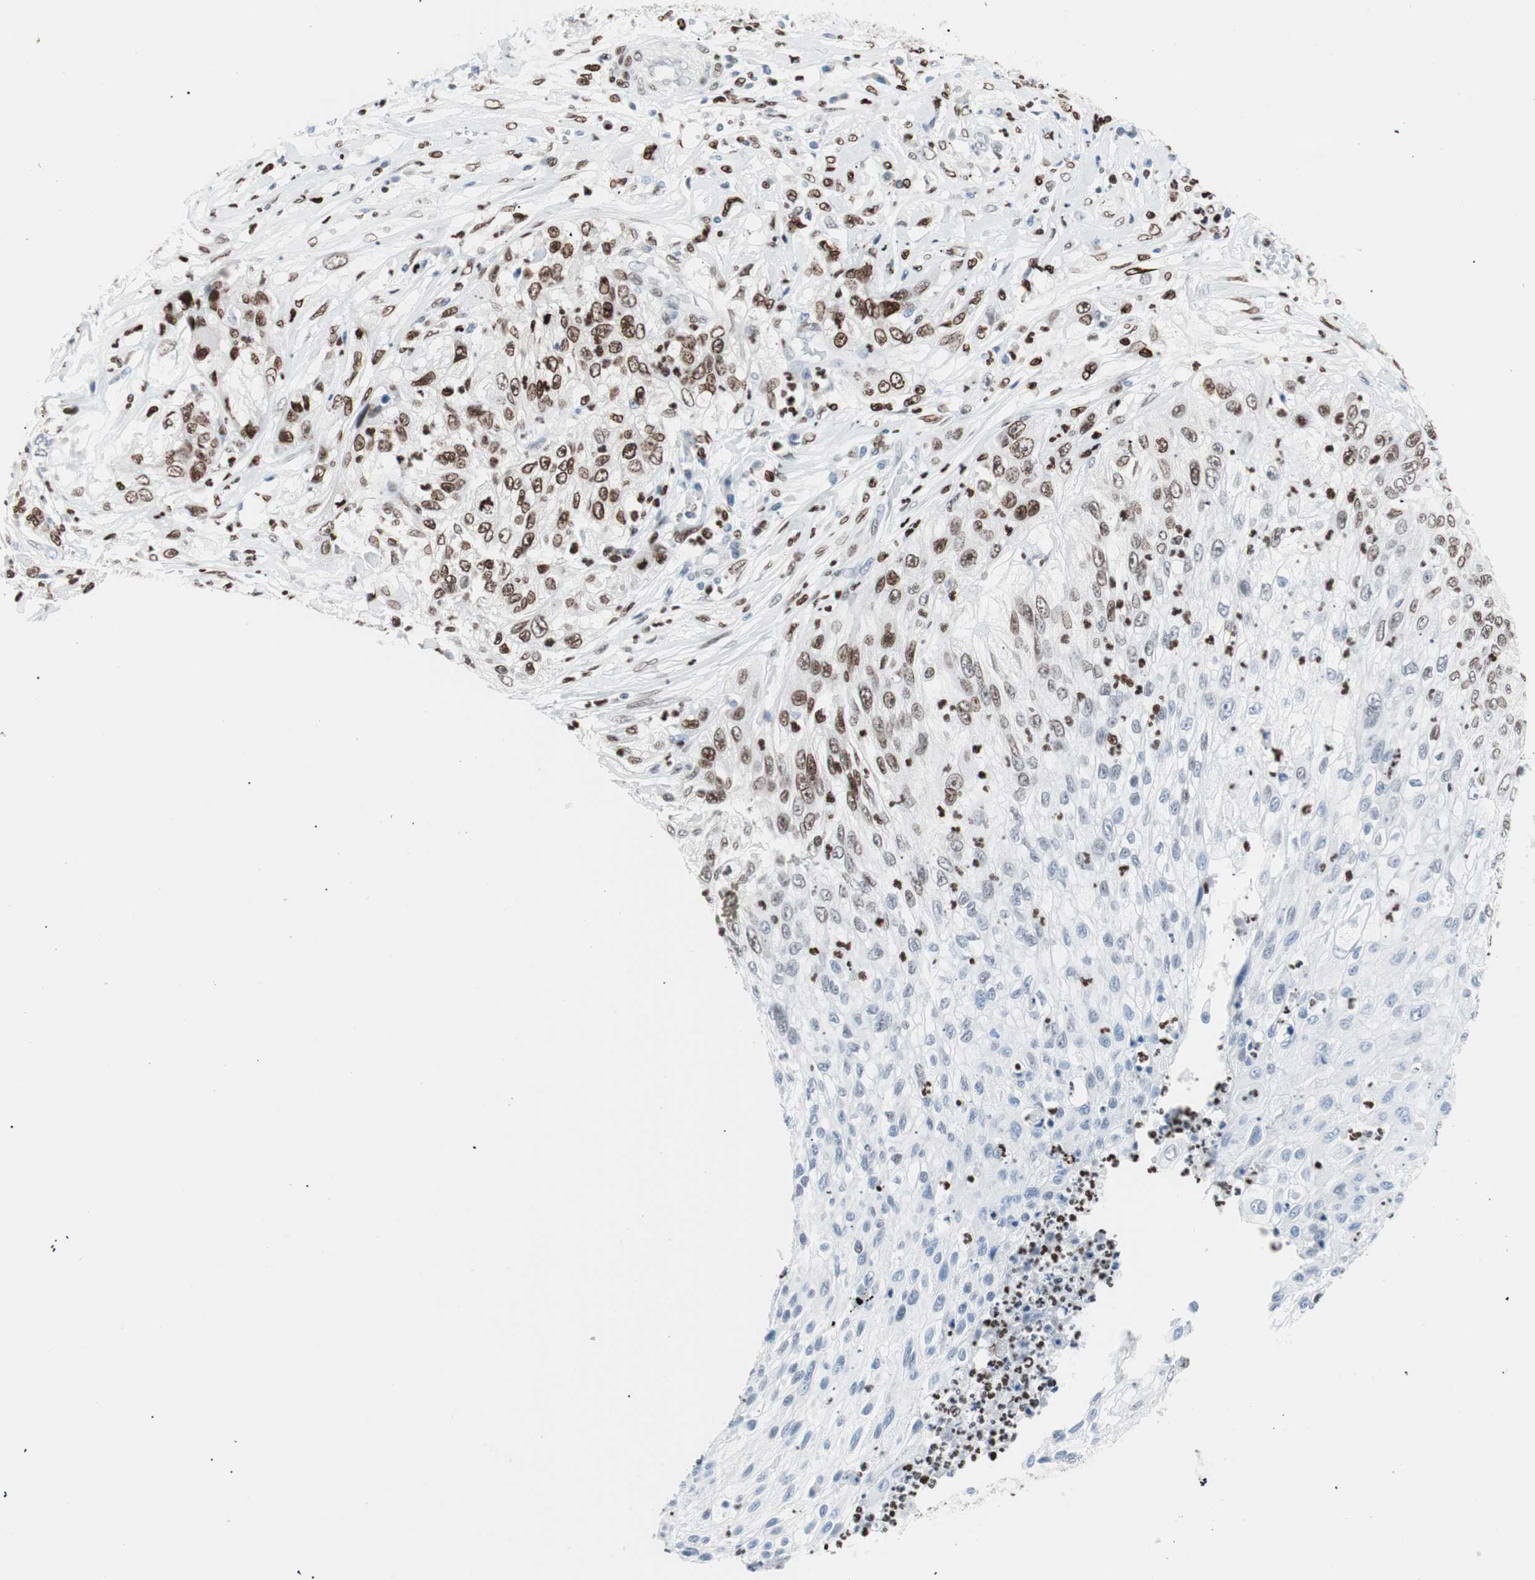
{"staining": {"intensity": "moderate", "quantity": "25%-75%", "location": "nuclear"}, "tissue": "lung cancer", "cell_type": "Tumor cells", "image_type": "cancer", "snomed": [{"axis": "morphology", "description": "Inflammation, NOS"}, {"axis": "morphology", "description": "Squamous cell carcinoma, NOS"}, {"axis": "topography", "description": "Lymph node"}, {"axis": "topography", "description": "Soft tissue"}, {"axis": "topography", "description": "Lung"}], "caption": "Protein expression analysis of lung cancer (squamous cell carcinoma) demonstrates moderate nuclear staining in about 25%-75% of tumor cells.", "gene": "CEBPB", "patient": {"sex": "male", "age": 66}}